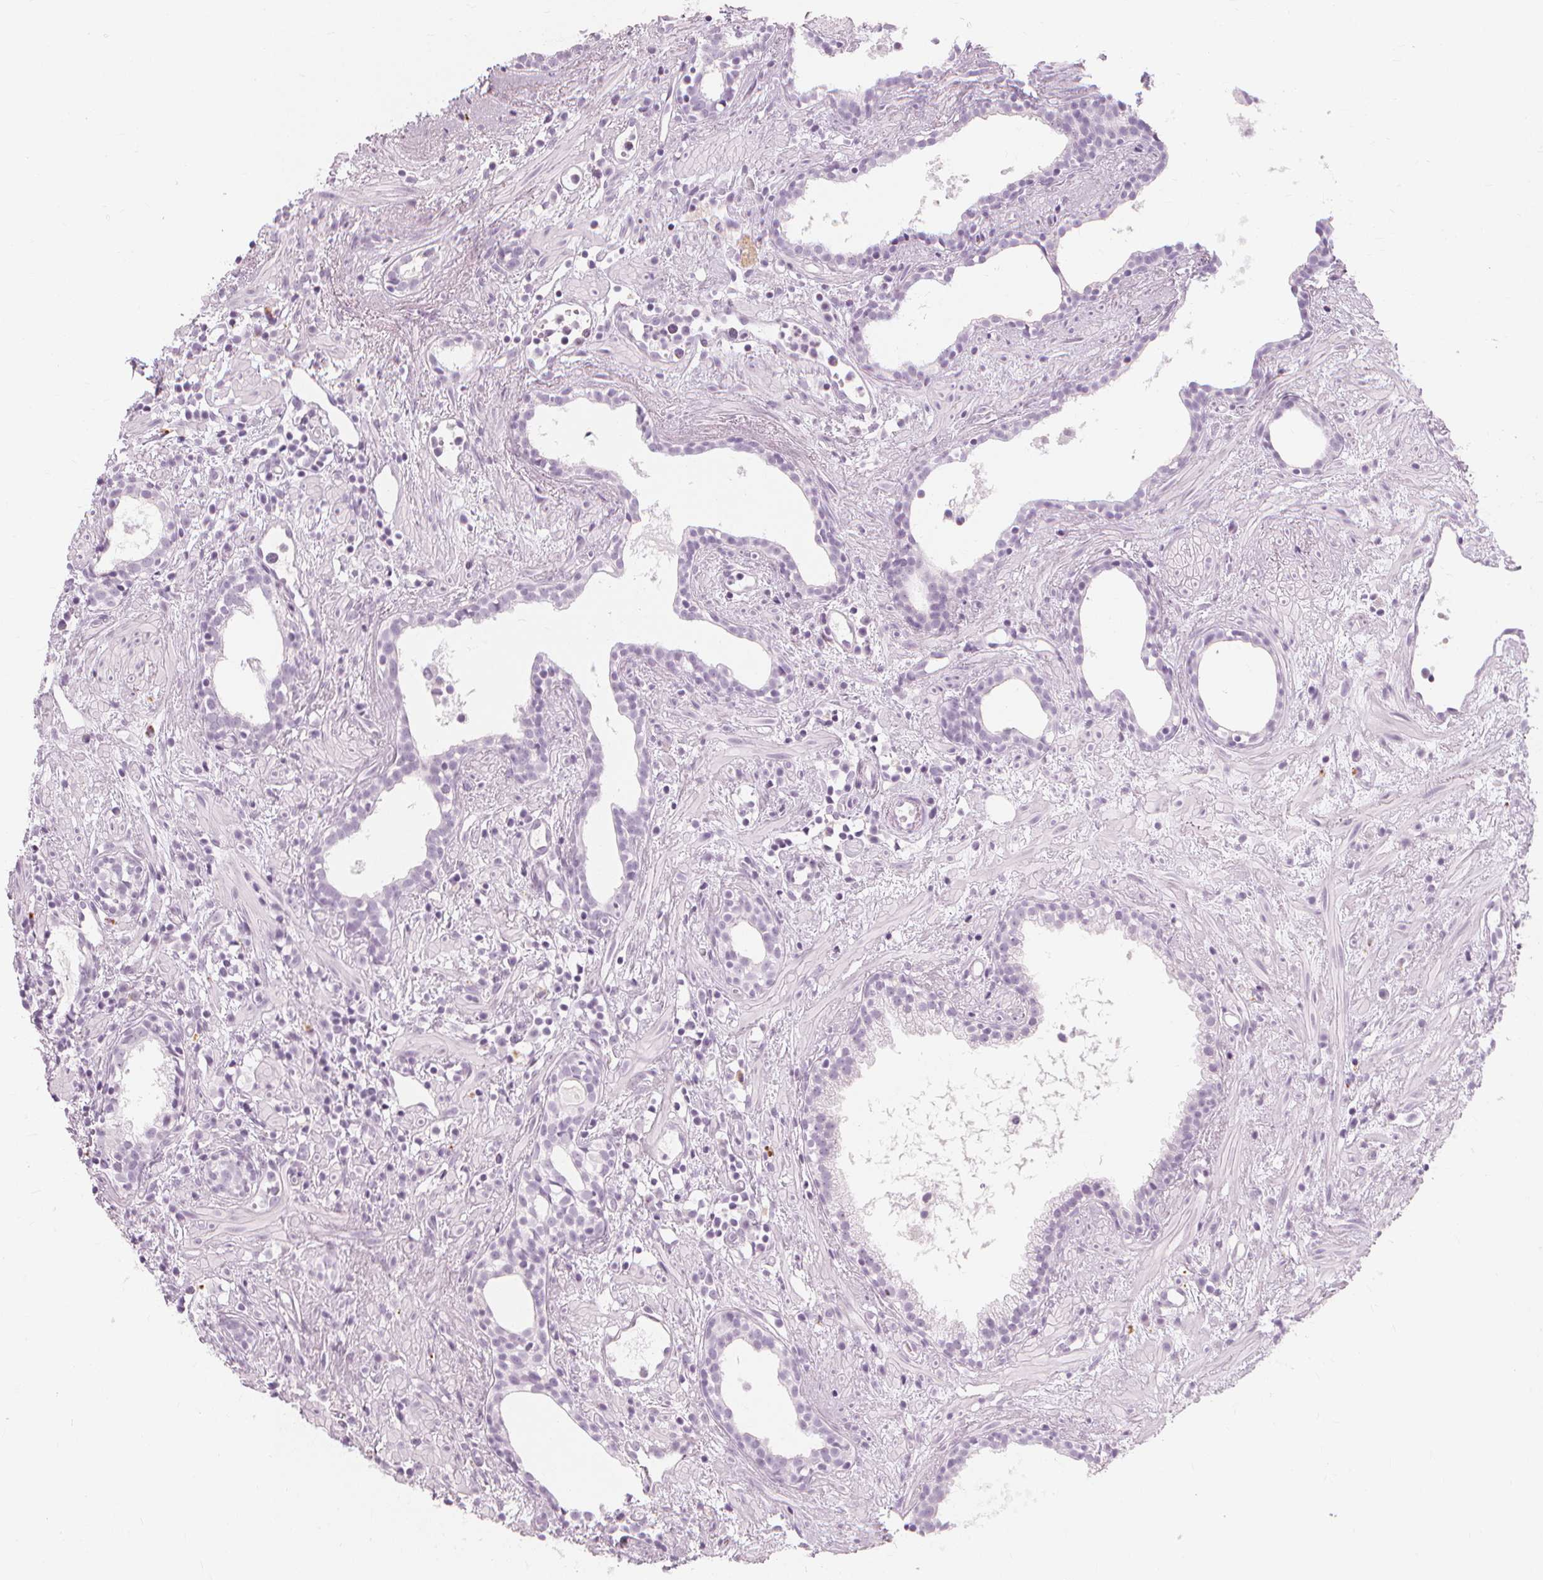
{"staining": {"intensity": "negative", "quantity": "none", "location": "none"}, "tissue": "prostate cancer", "cell_type": "Tumor cells", "image_type": "cancer", "snomed": [{"axis": "morphology", "description": "Adenocarcinoma, High grade"}, {"axis": "topography", "description": "Prostate"}], "caption": "Tumor cells are negative for protein expression in human prostate cancer (adenocarcinoma (high-grade)).", "gene": "TFF1", "patient": {"sex": "male", "age": 83}}